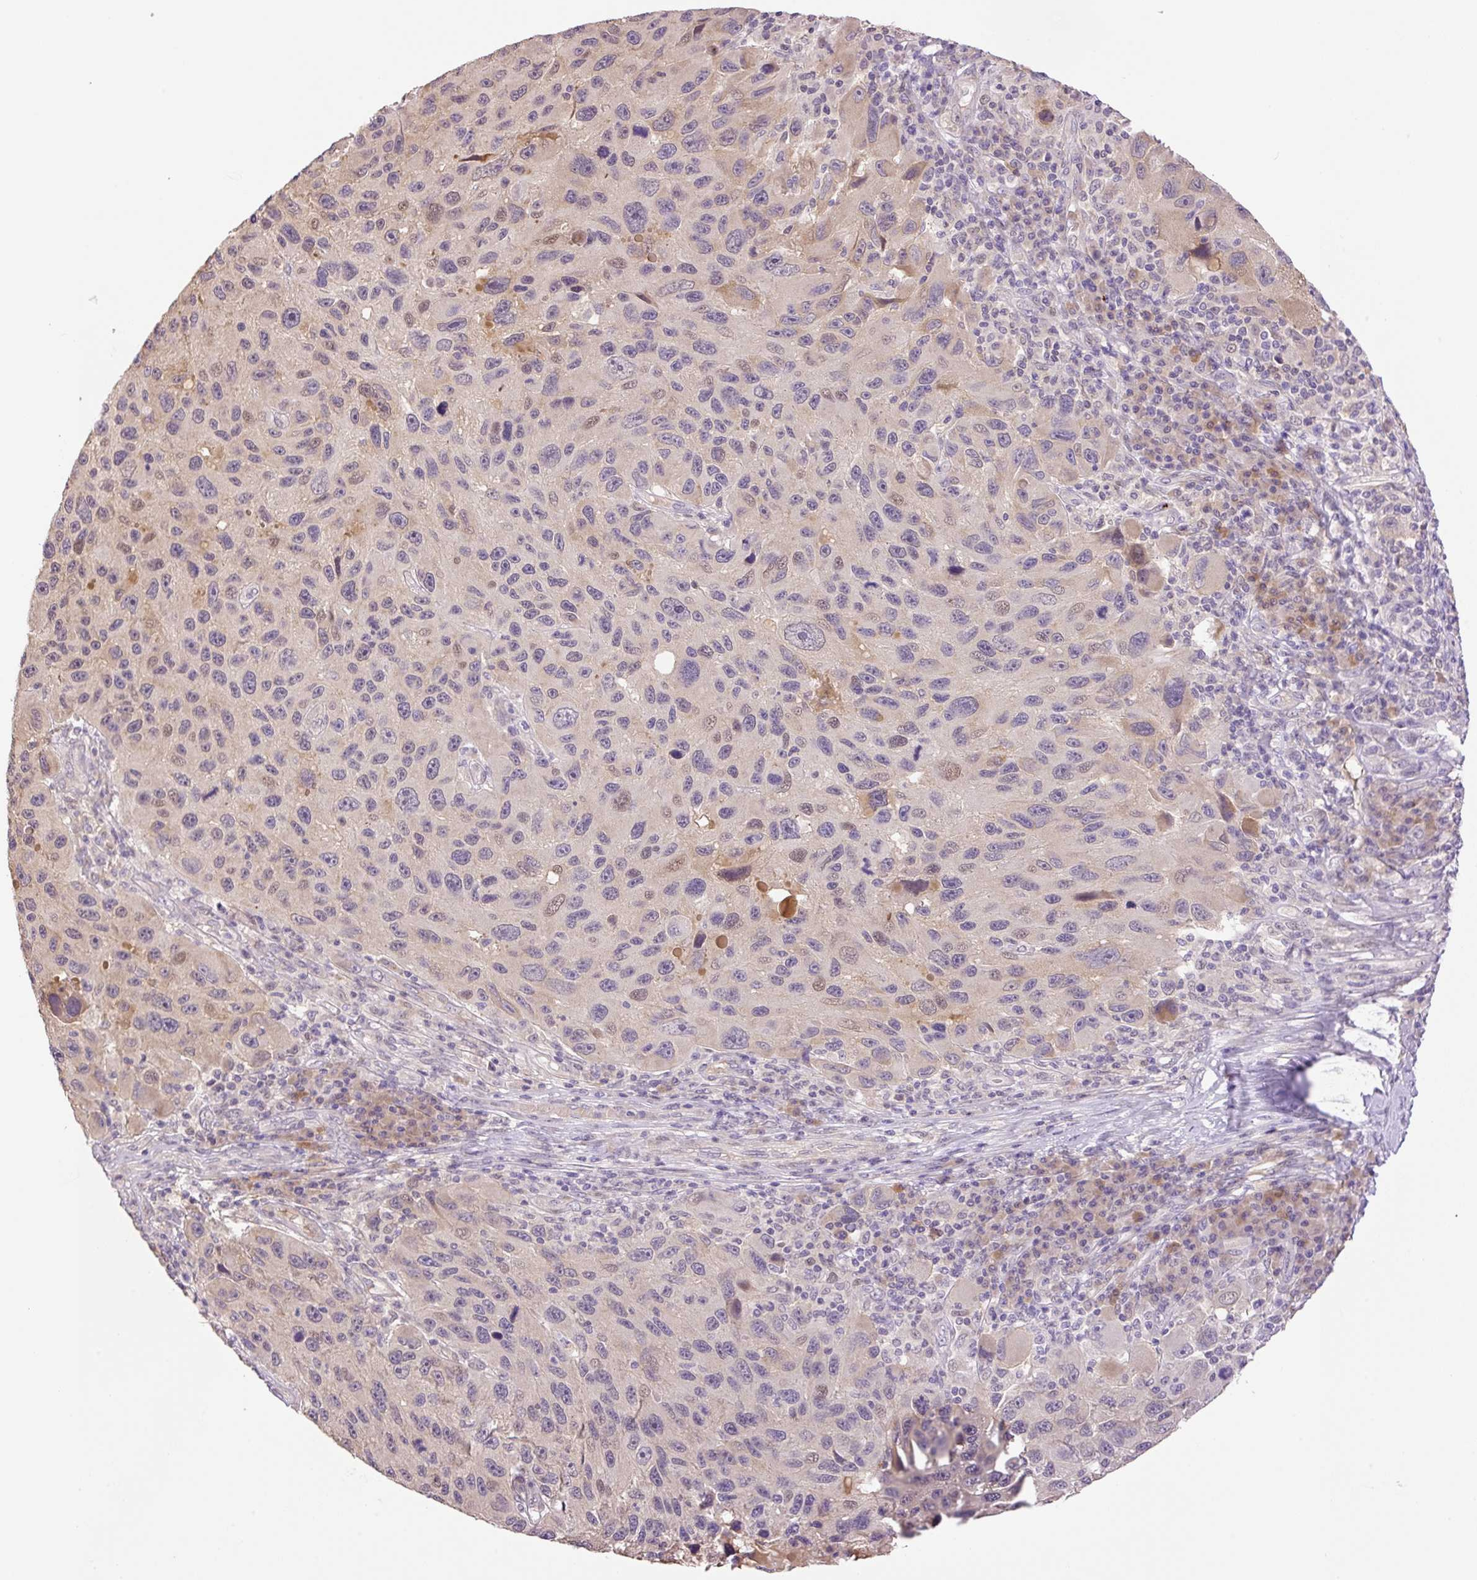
{"staining": {"intensity": "negative", "quantity": "none", "location": "none"}, "tissue": "melanoma", "cell_type": "Tumor cells", "image_type": "cancer", "snomed": [{"axis": "morphology", "description": "Malignant melanoma, NOS"}, {"axis": "topography", "description": "Skin"}], "caption": "The photomicrograph reveals no staining of tumor cells in malignant melanoma.", "gene": "HABP4", "patient": {"sex": "male", "age": 53}}